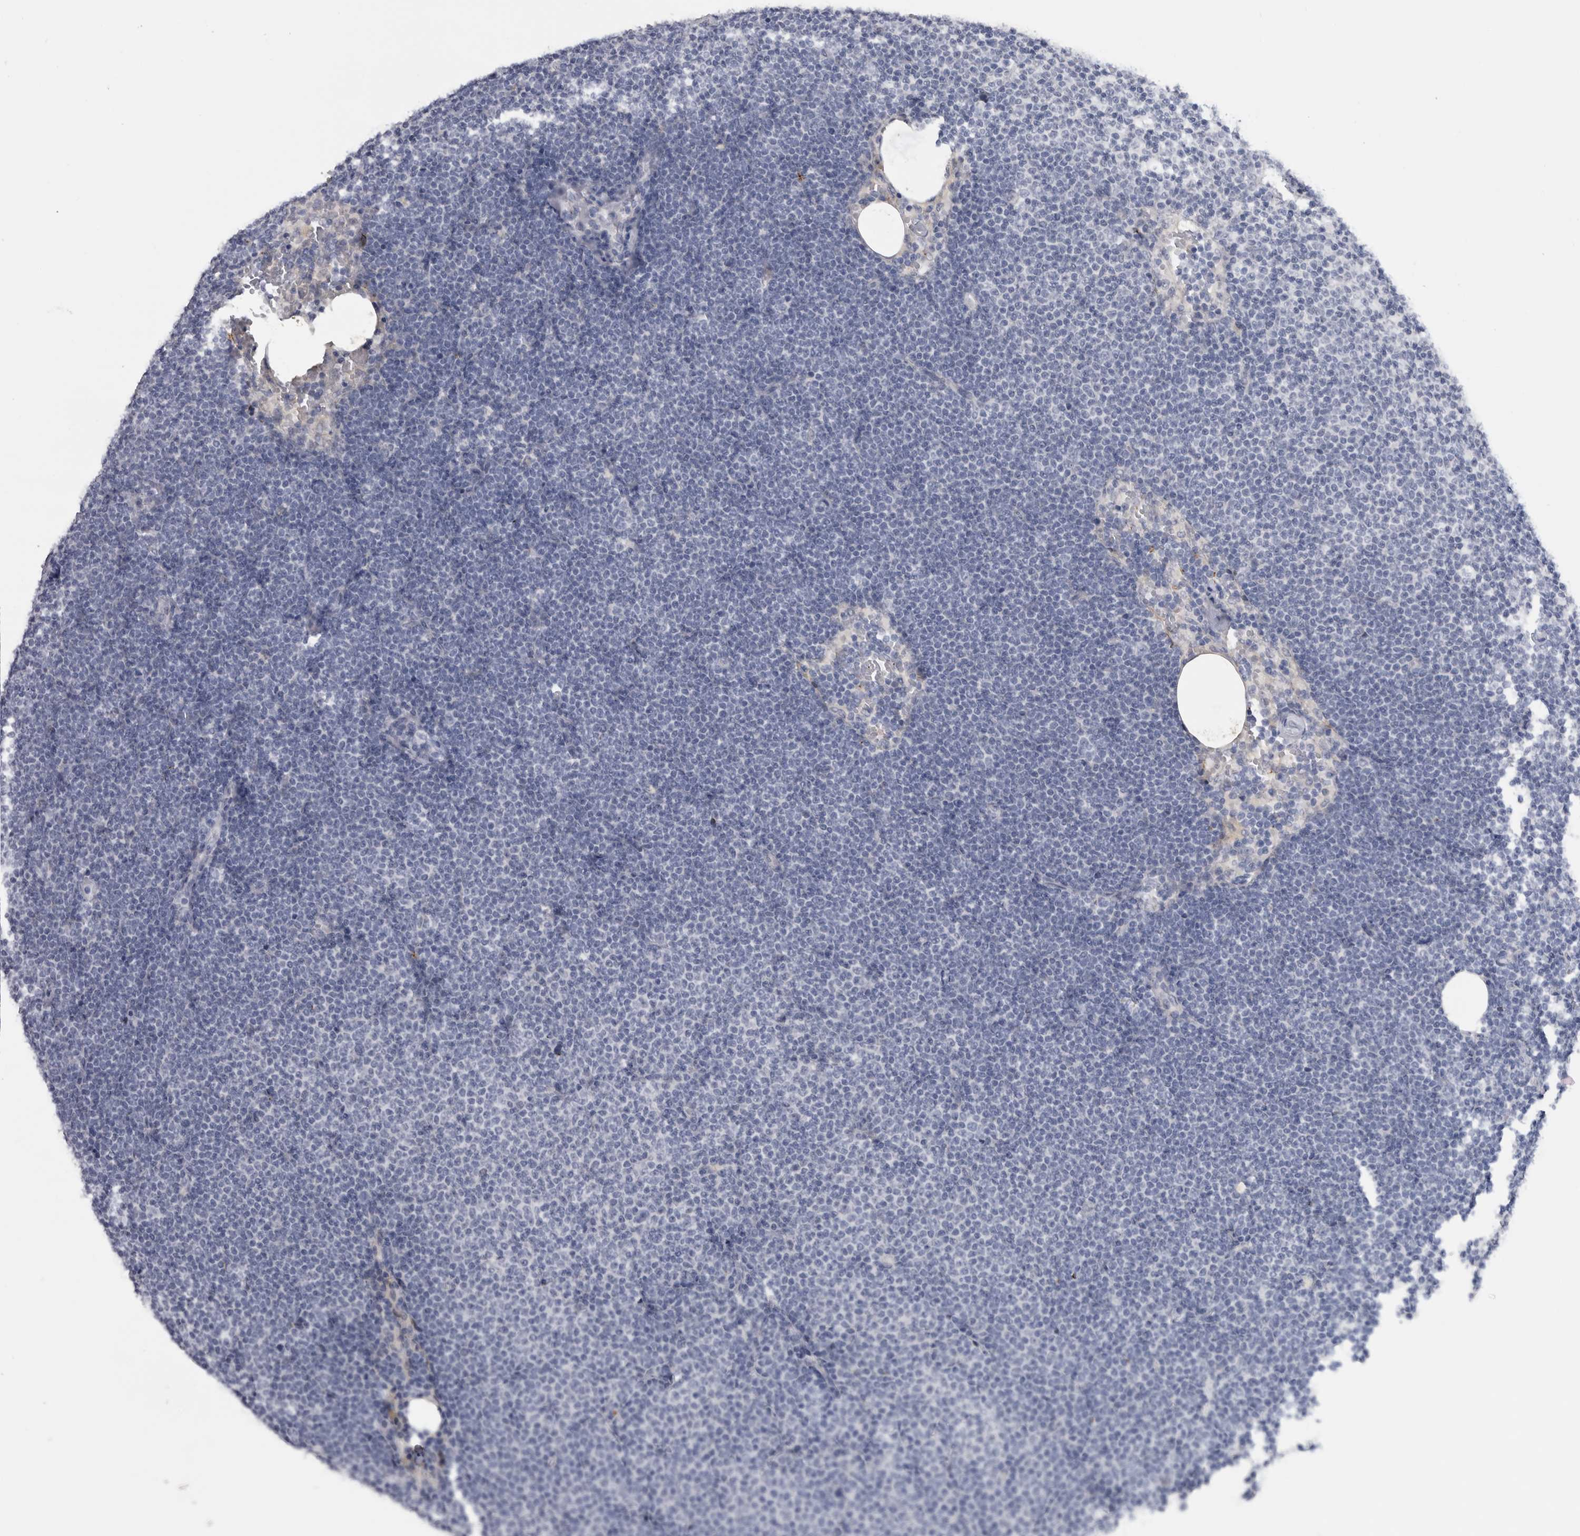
{"staining": {"intensity": "negative", "quantity": "none", "location": "none"}, "tissue": "lymphoma", "cell_type": "Tumor cells", "image_type": "cancer", "snomed": [{"axis": "morphology", "description": "Malignant lymphoma, non-Hodgkin's type, Low grade"}, {"axis": "topography", "description": "Lymph node"}], "caption": "A micrograph of lymphoma stained for a protein shows no brown staining in tumor cells.", "gene": "DNAJC24", "patient": {"sex": "female", "age": 53}}